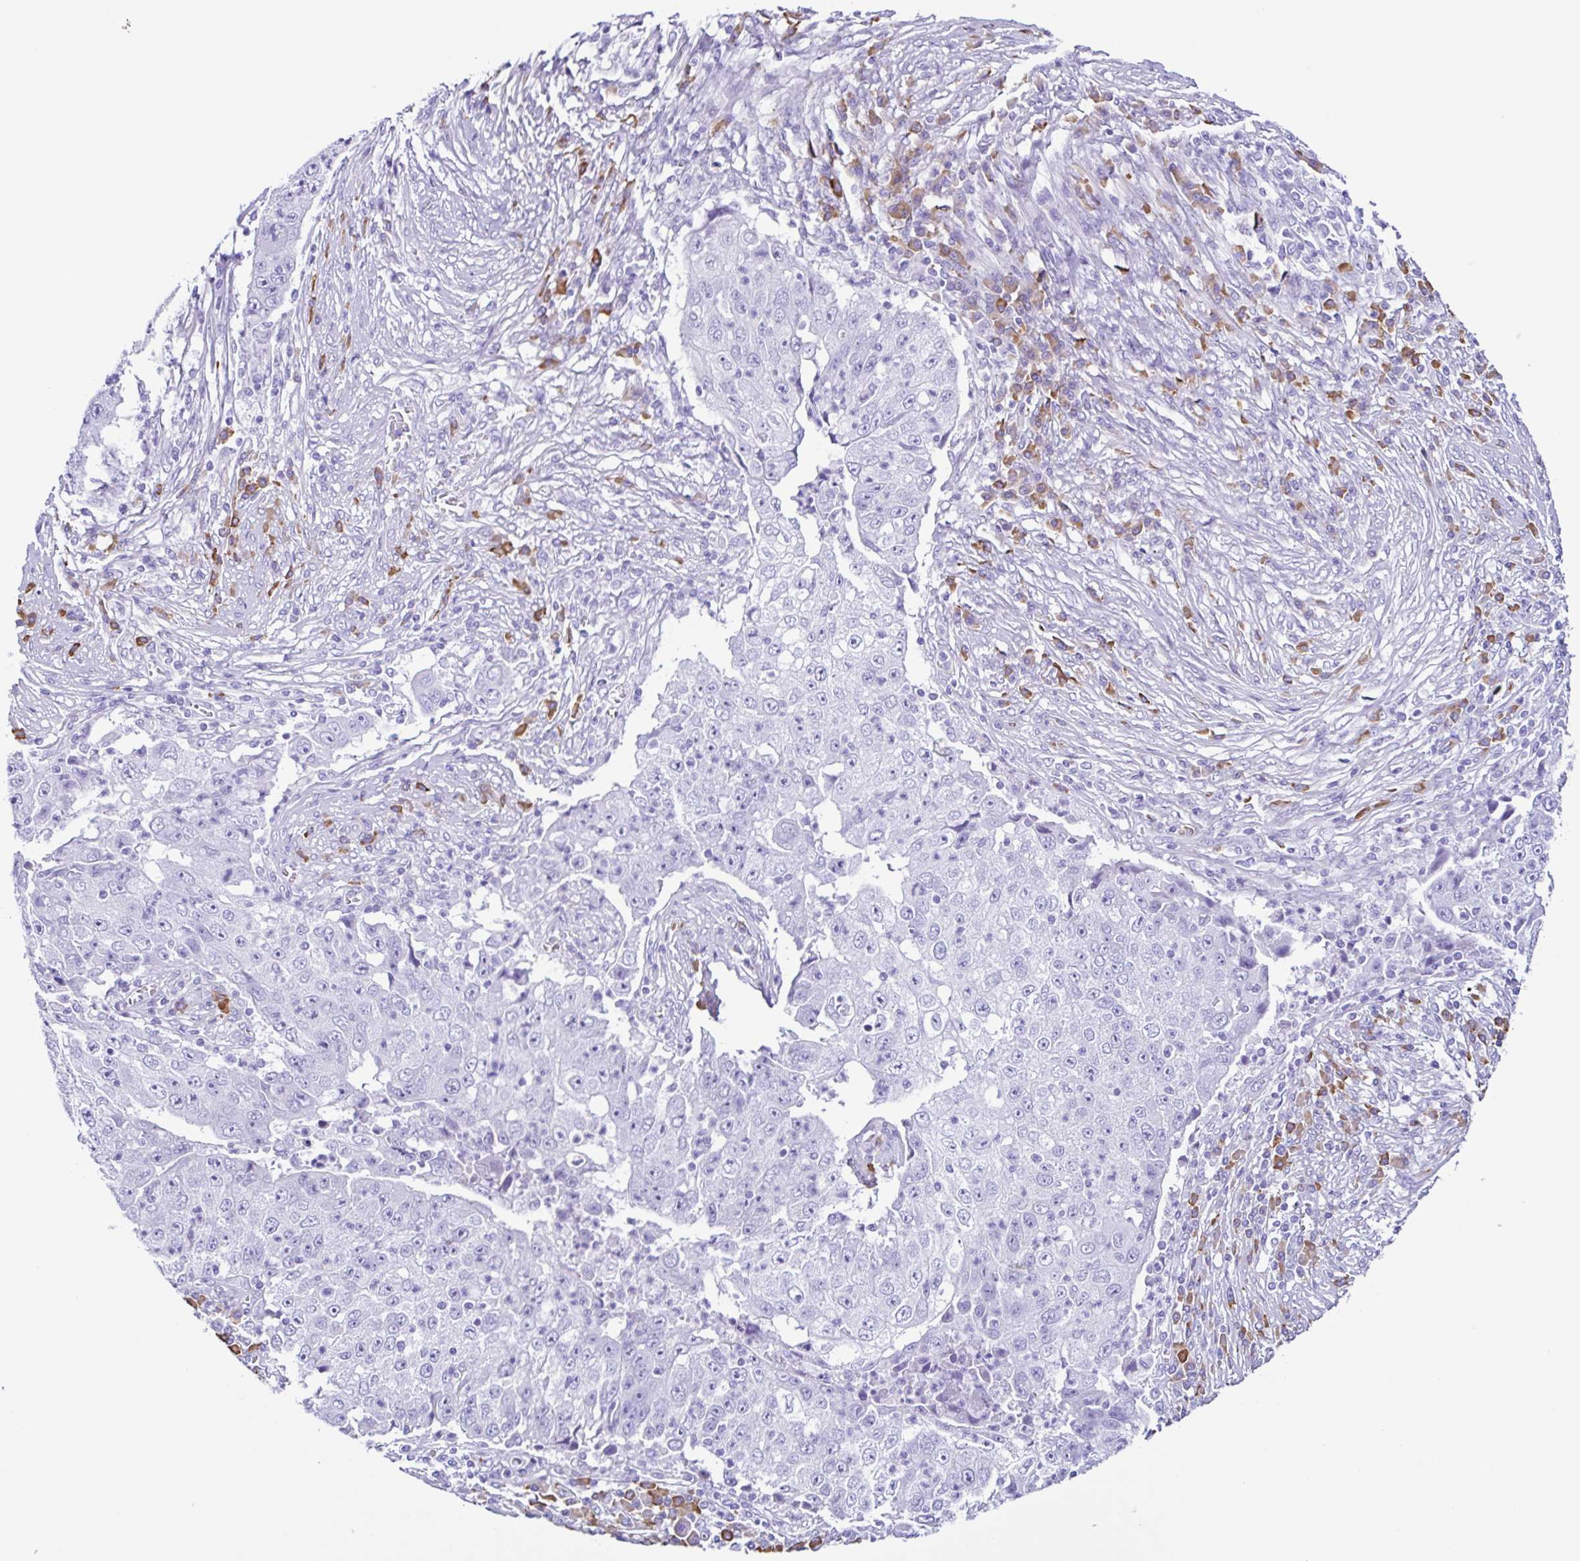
{"staining": {"intensity": "negative", "quantity": "none", "location": "none"}, "tissue": "lung cancer", "cell_type": "Tumor cells", "image_type": "cancer", "snomed": [{"axis": "morphology", "description": "Squamous cell carcinoma, NOS"}, {"axis": "topography", "description": "Lung"}], "caption": "Protein analysis of lung cancer shows no significant staining in tumor cells.", "gene": "PIGF", "patient": {"sex": "male", "age": 64}}